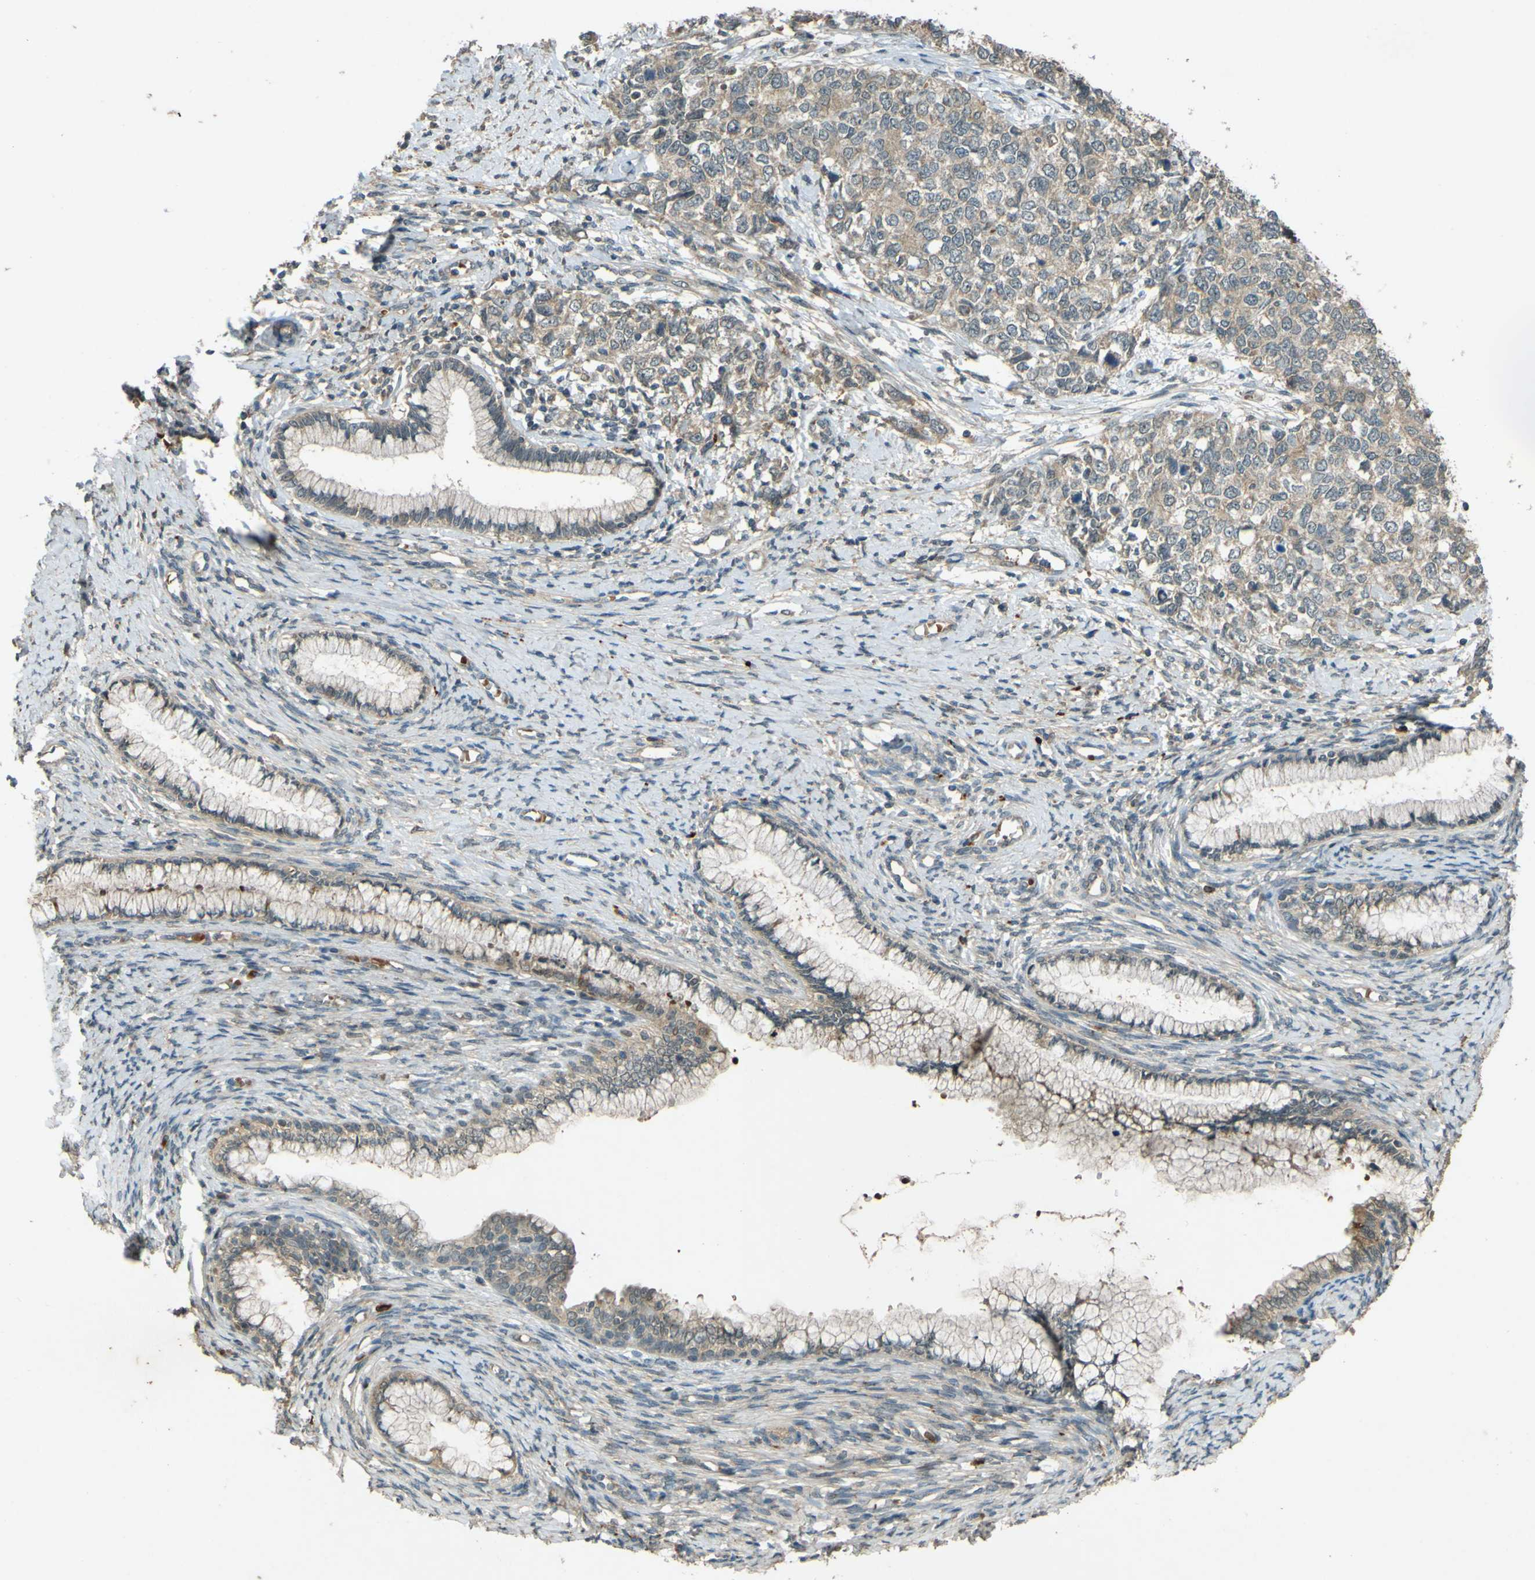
{"staining": {"intensity": "weak", "quantity": ">75%", "location": "cytoplasmic/membranous"}, "tissue": "cervical cancer", "cell_type": "Tumor cells", "image_type": "cancer", "snomed": [{"axis": "morphology", "description": "Squamous cell carcinoma, NOS"}, {"axis": "topography", "description": "Cervix"}], "caption": "High-magnification brightfield microscopy of squamous cell carcinoma (cervical) stained with DAB (brown) and counterstained with hematoxylin (blue). tumor cells exhibit weak cytoplasmic/membranous staining is appreciated in about>75% of cells.", "gene": "MPDZ", "patient": {"sex": "female", "age": 63}}